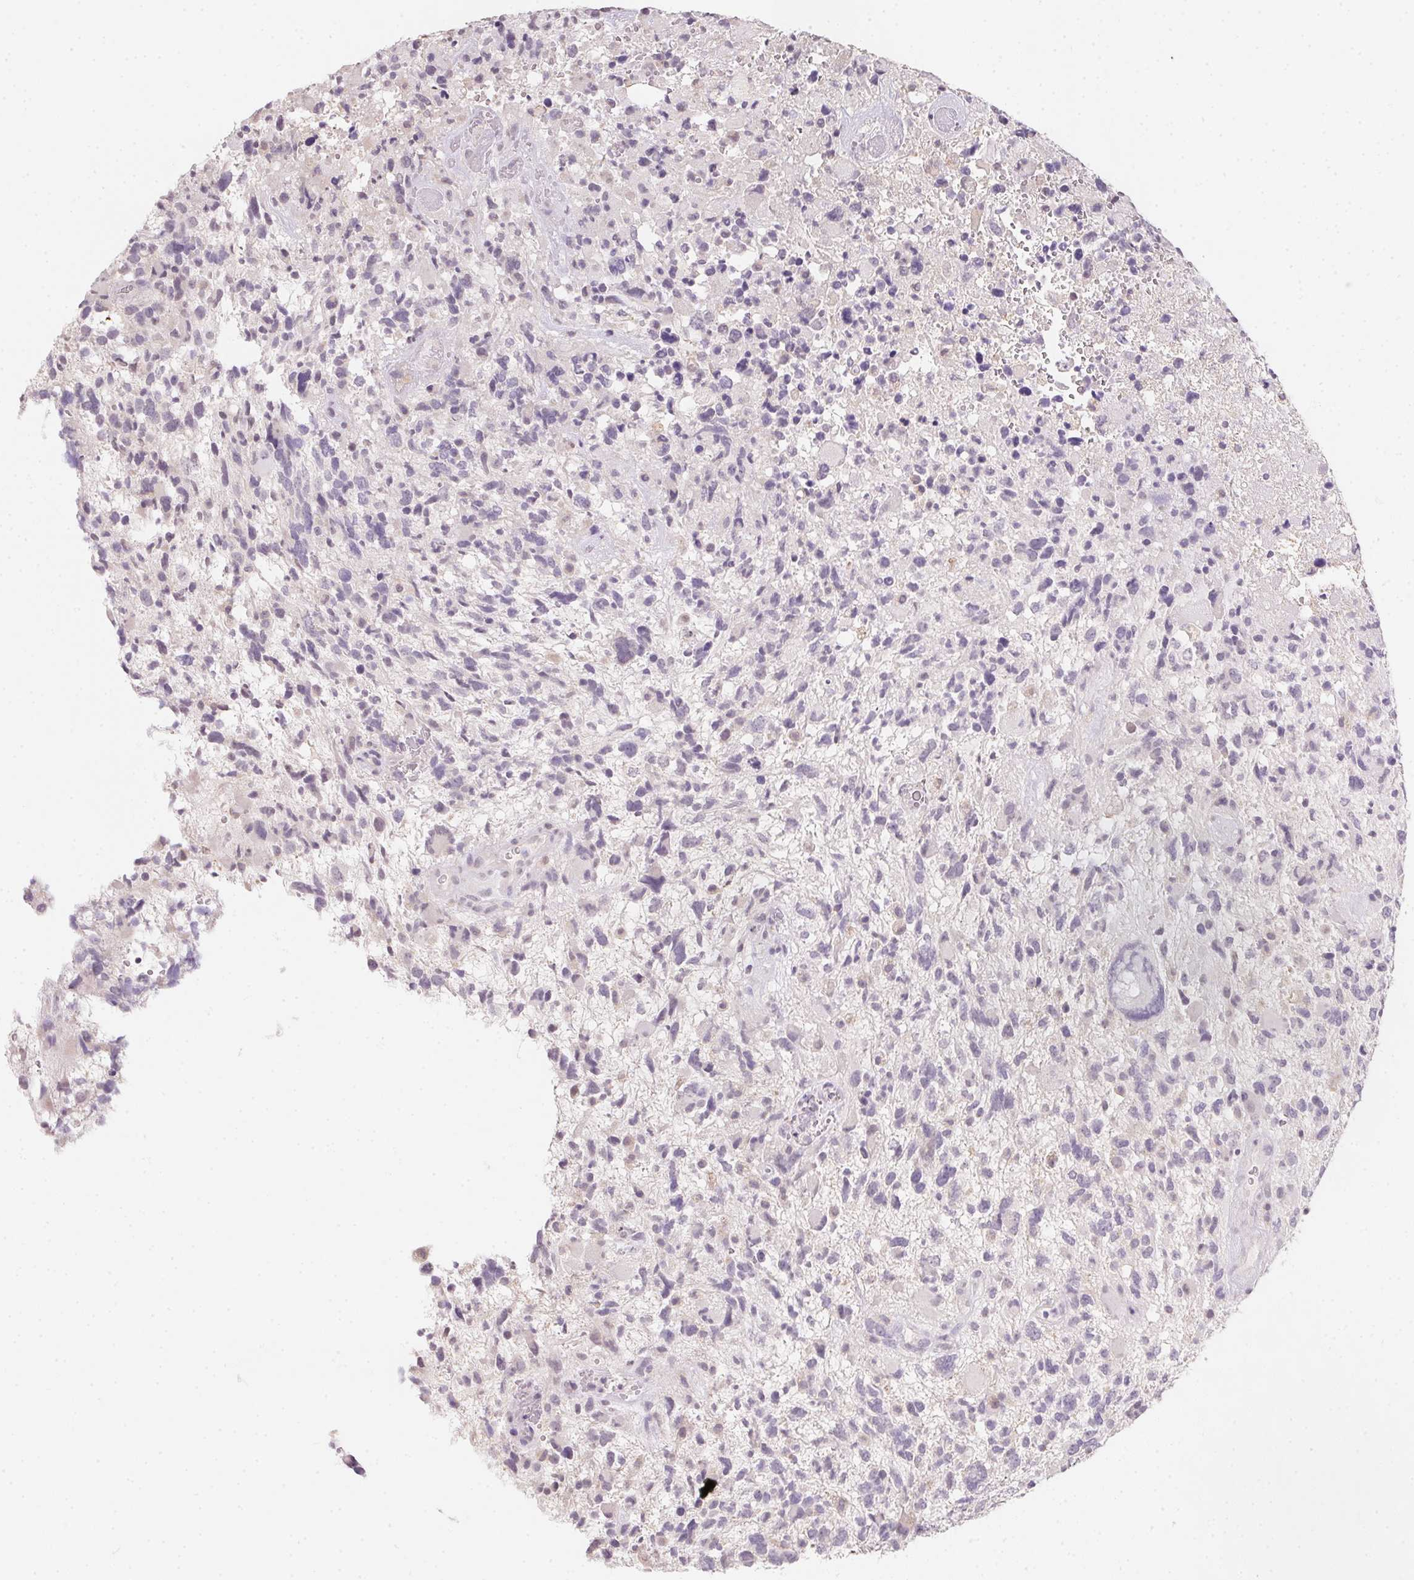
{"staining": {"intensity": "negative", "quantity": "none", "location": "none"}, "tissue": "glioma", "cell_type": "Tumor cells", "image_type": "cancer", "snomed": [{"axis": "morphology", "description": "Glioma, malignant, High grade"}, {"axis": "topography", "description": "Brain"}], "caption": "The IHC micrograph has no significant positivity in tumor cells of glioma tissue. Nuclei are stained in blue.", "gene": "SLC6A18", "patient": {"sex": "female", "age": 71}}